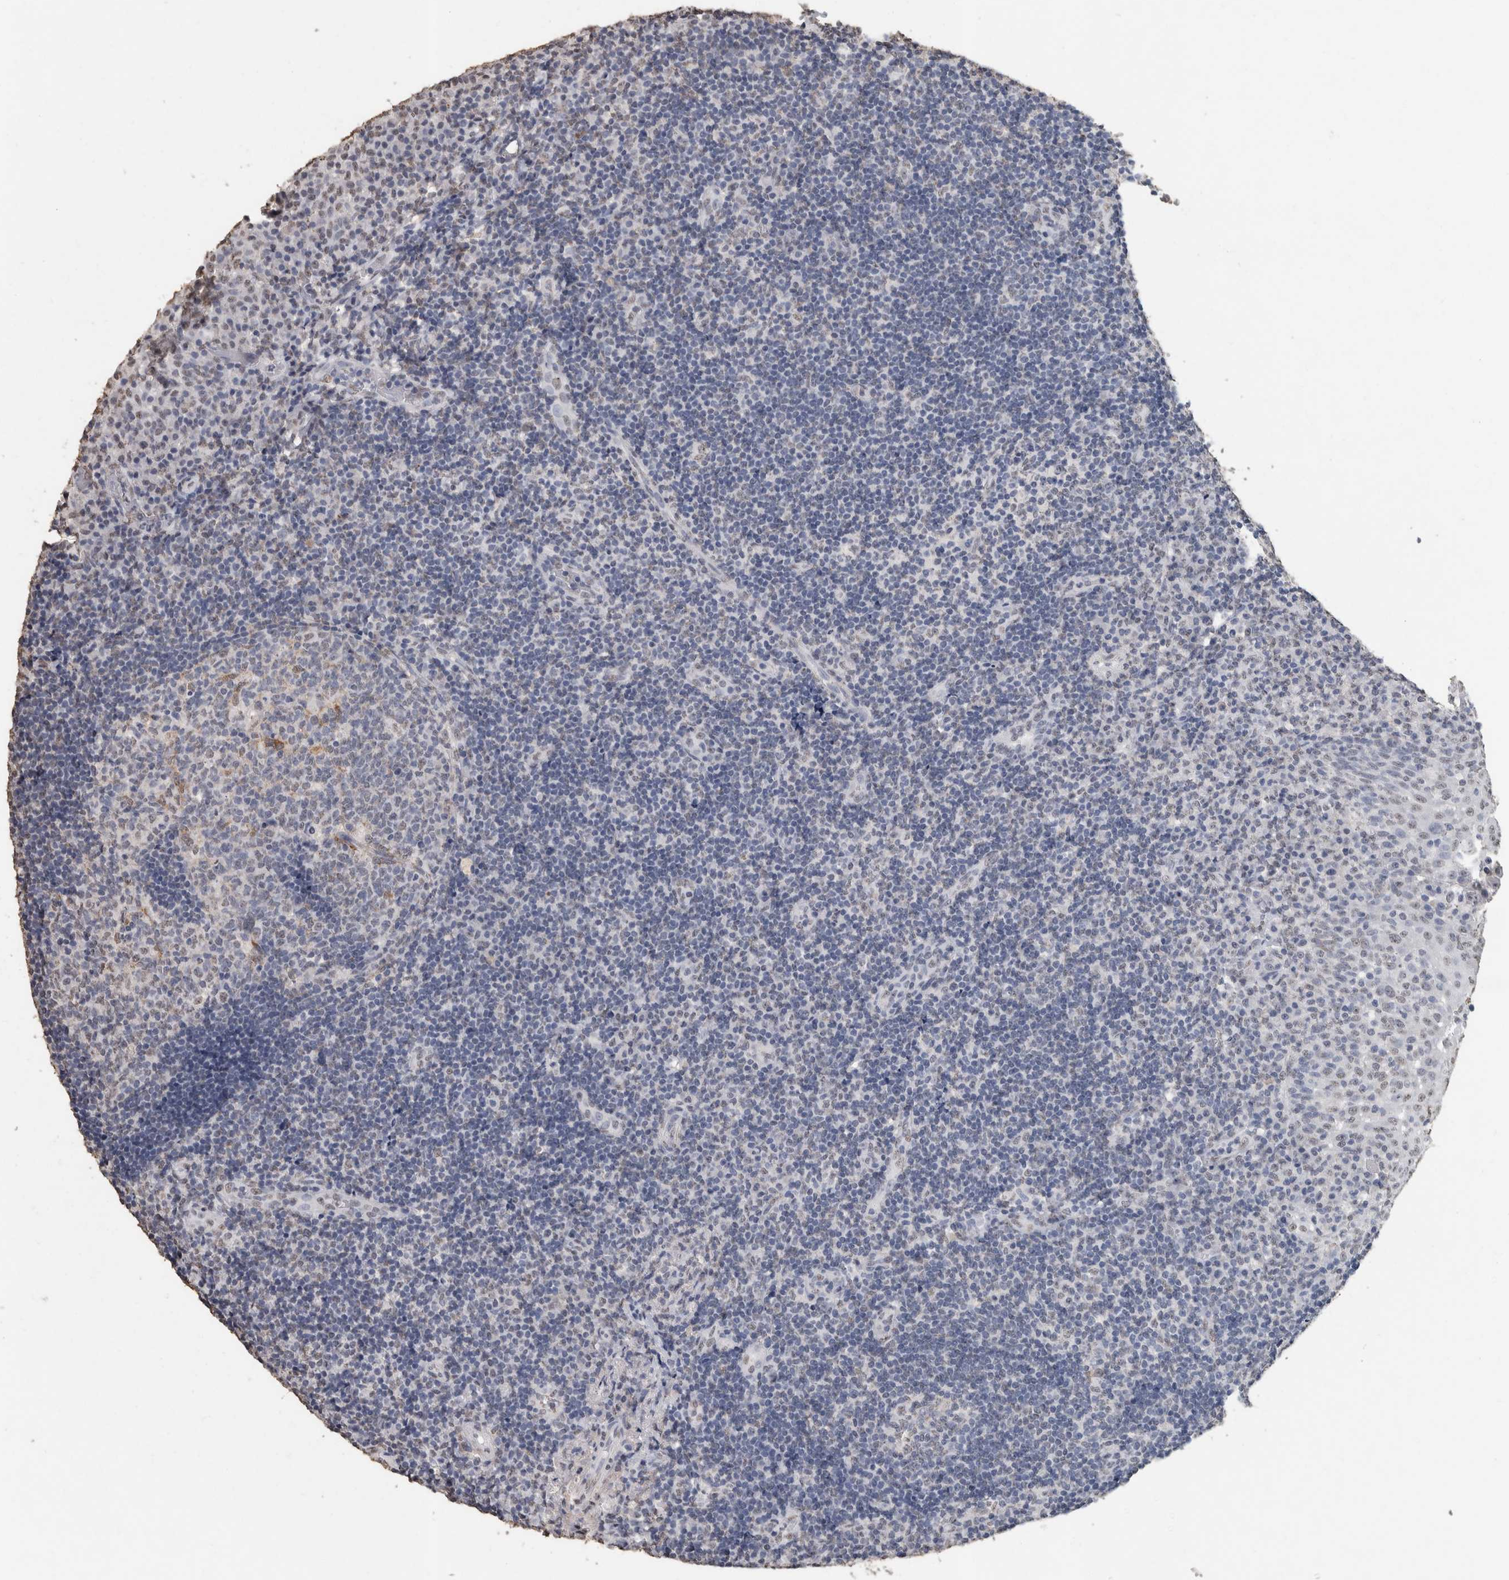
{"staining": {"intensity": "weak", "quantity": "<25%", "location": "cytoplasmic/membranous,nuclear"}, "tissue": "tonsil", "cell_type": "Germinal center cells", "image_type": "normal", "snomed": [{"axis": "morphology", "description": "Normal tissue, NOS"}, {"axis": "topography", "description": "Tonsil"}], "caption": "DAB (3,3'-diaminobenzidine) immunohistochemical staining of normal human tonsil demonstrates no significant expression in germinal center cells. (IHC, brightfield microscopy, high magnification).", "gene": "LTBP1", "patient": {"sex": "female", "age": 40}}